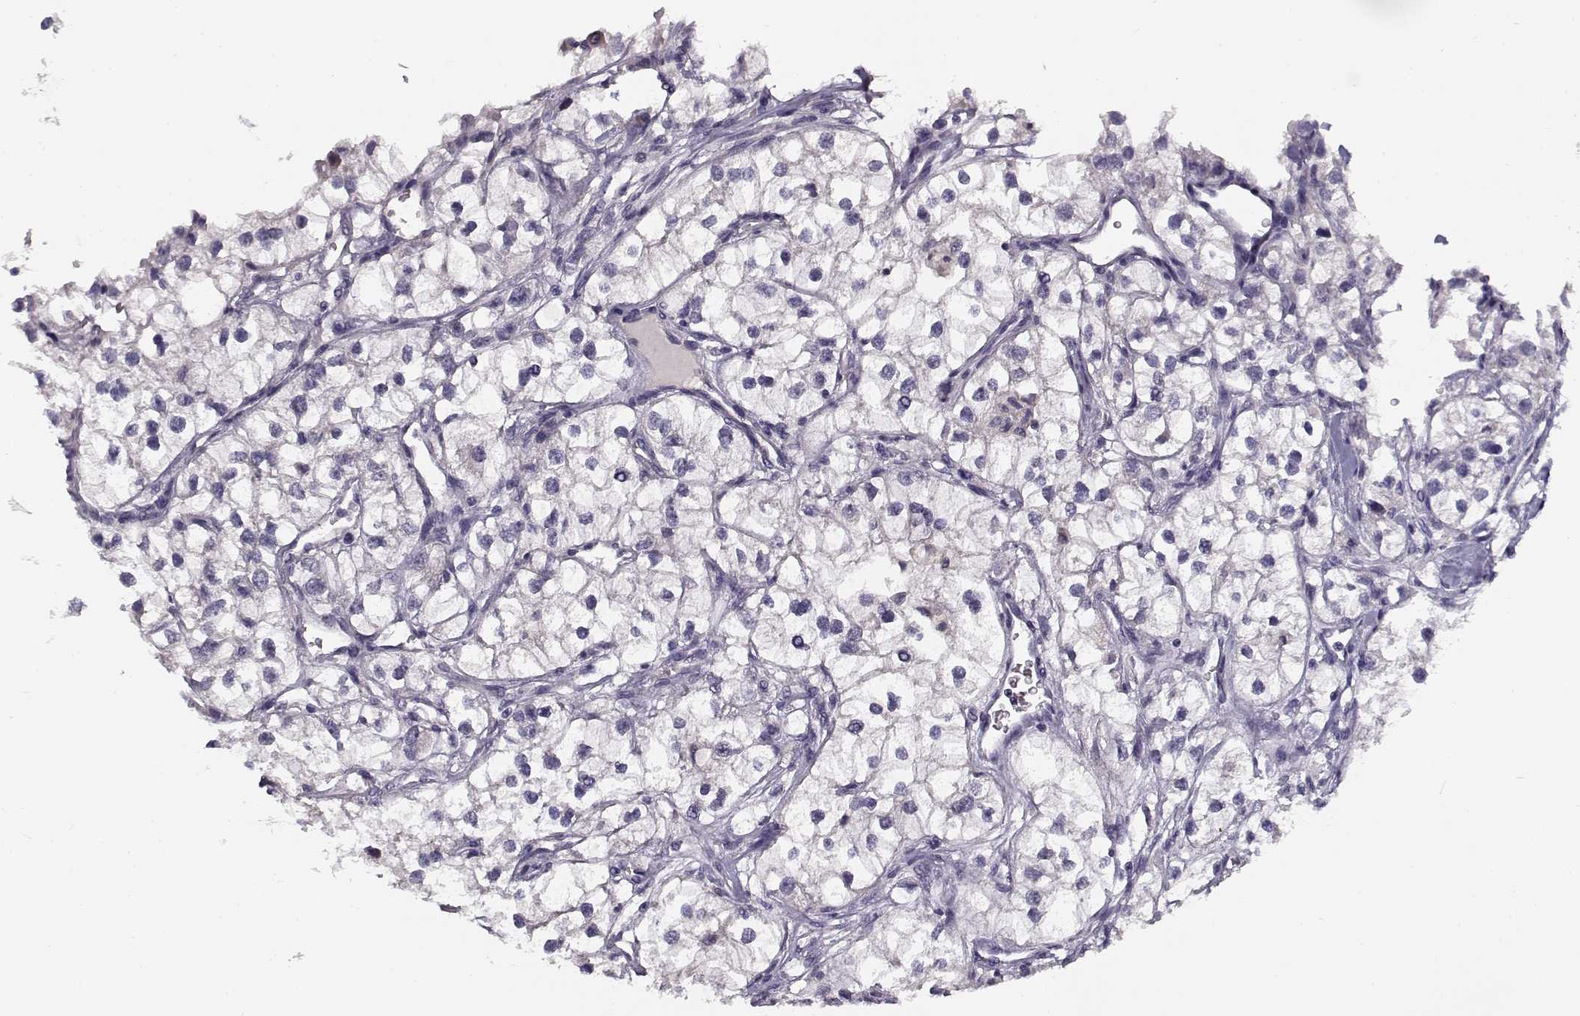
{"staining": {"intensity": "negative", "quantity": "none", "location": "none"}, "tissue": "renal cancer", "cell_type": "Tumor cells", "image_type": "cancer", "snomed": [{"axis": "morphology", "description": "Adenocarcinoma, NOS"}, {"axis": "topography", "description": "Kidney"}], "caption": "Immunohistochemistry image of neoplastic tissue: renal cancer (adenocarcinoma) stained with DAB (3,3'-diaminobenzidine) shows no significant protein staining in tumor cells. (DAB (3,3'-diaminobenzidine) immunohistochemistry, high magnification).", "gene": "TMEM145", "patient": {"sex": "male", "age": 59}}